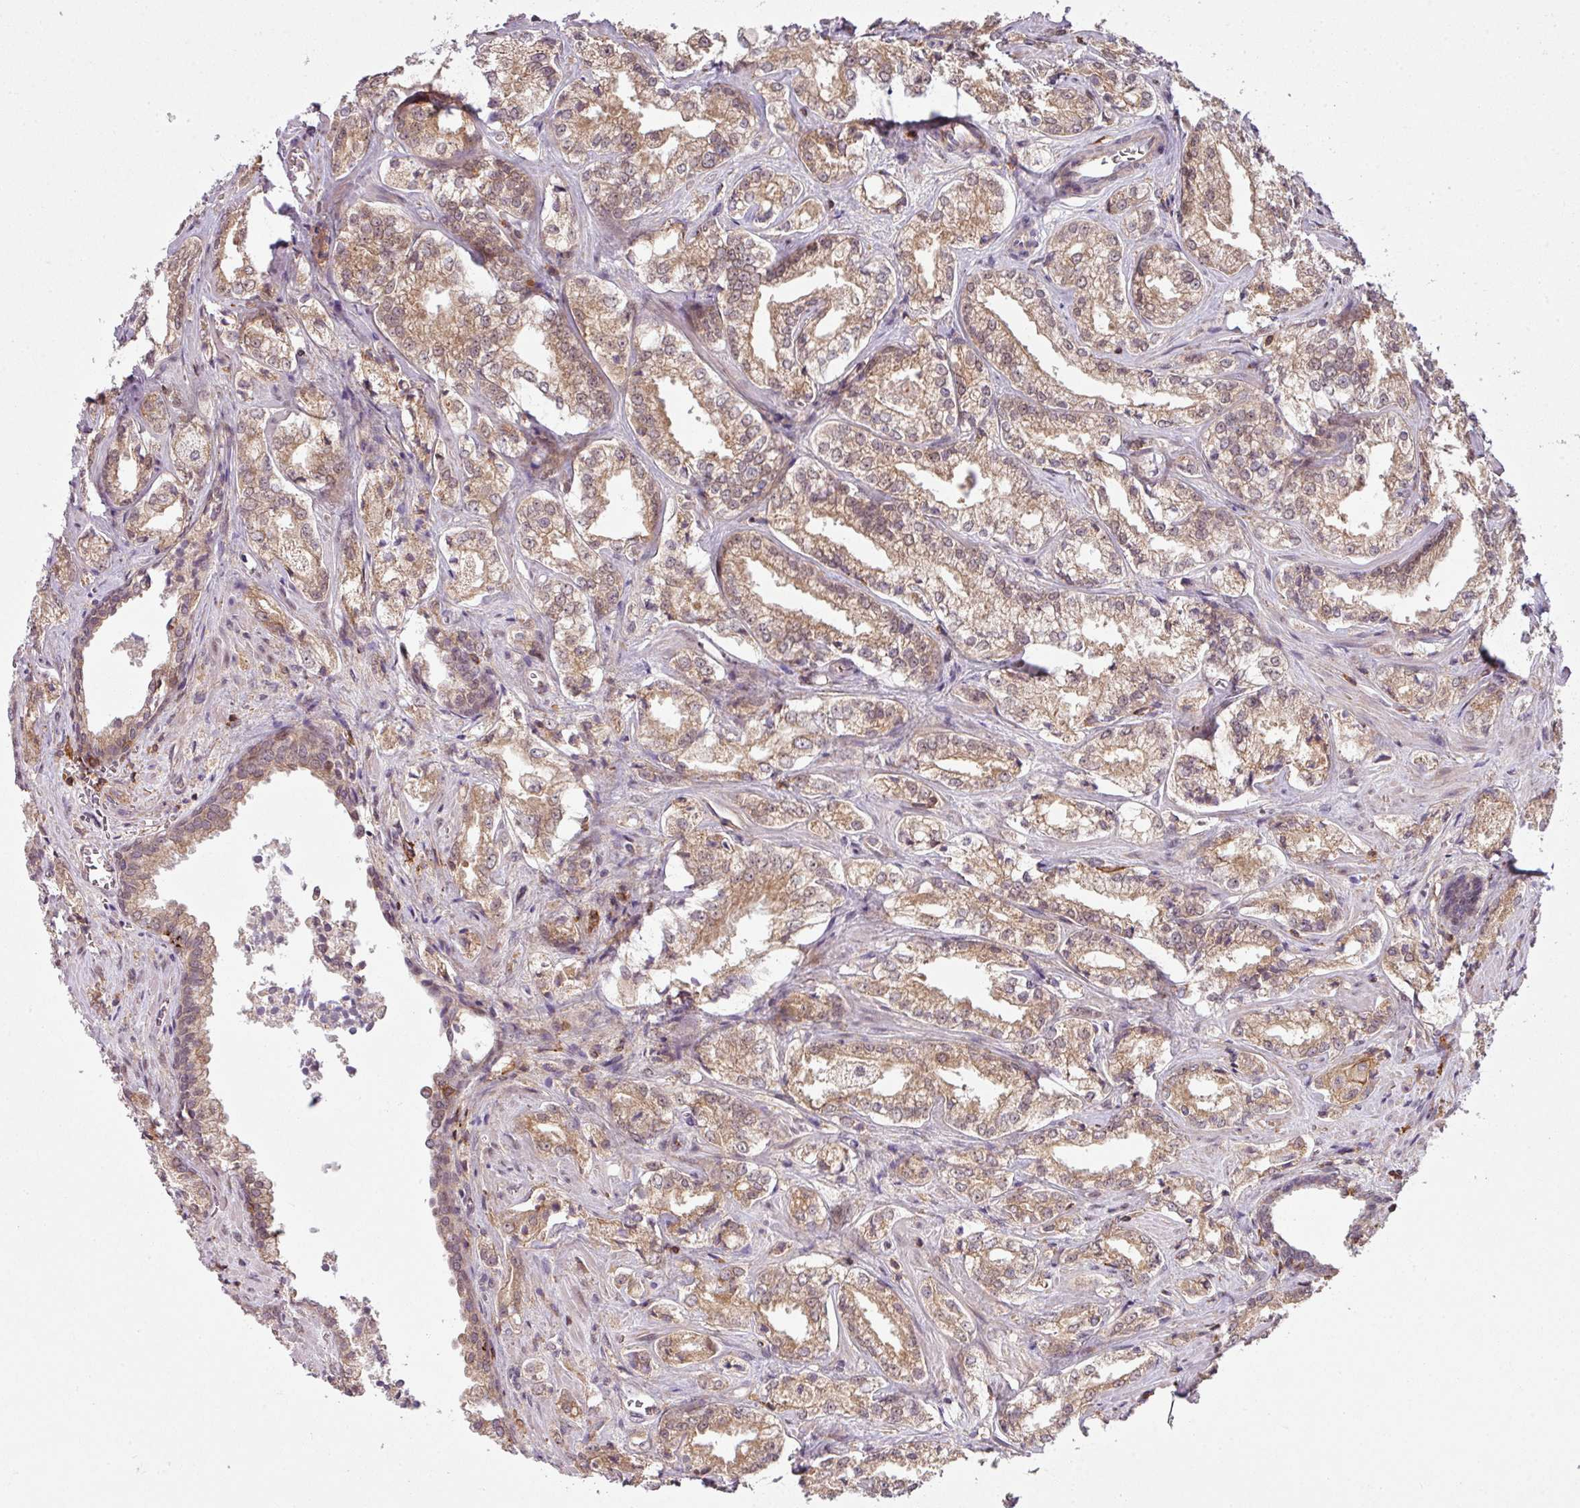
{"staining": {"intensity": "moderate", "quantity": ">75%", "location": "cytoplasmic/membranous"}, "tissue": "prostate cancer", "cell_type": "Tumor cells", "image_type": "cancer", "snomed": [{"axis": "morphology", "description": "Adenocarcinoma, Low grade"}, {"axis": "topography", "description": "Prostate"}], "caption": "A brown stain shows moderate cytoplasmic/membranous staining of a protein in prostate low-grade adenocarcinoma tumor cells.", "gene": "ZC2HC1C", "patient": {"sex": "male", "age": 47}}